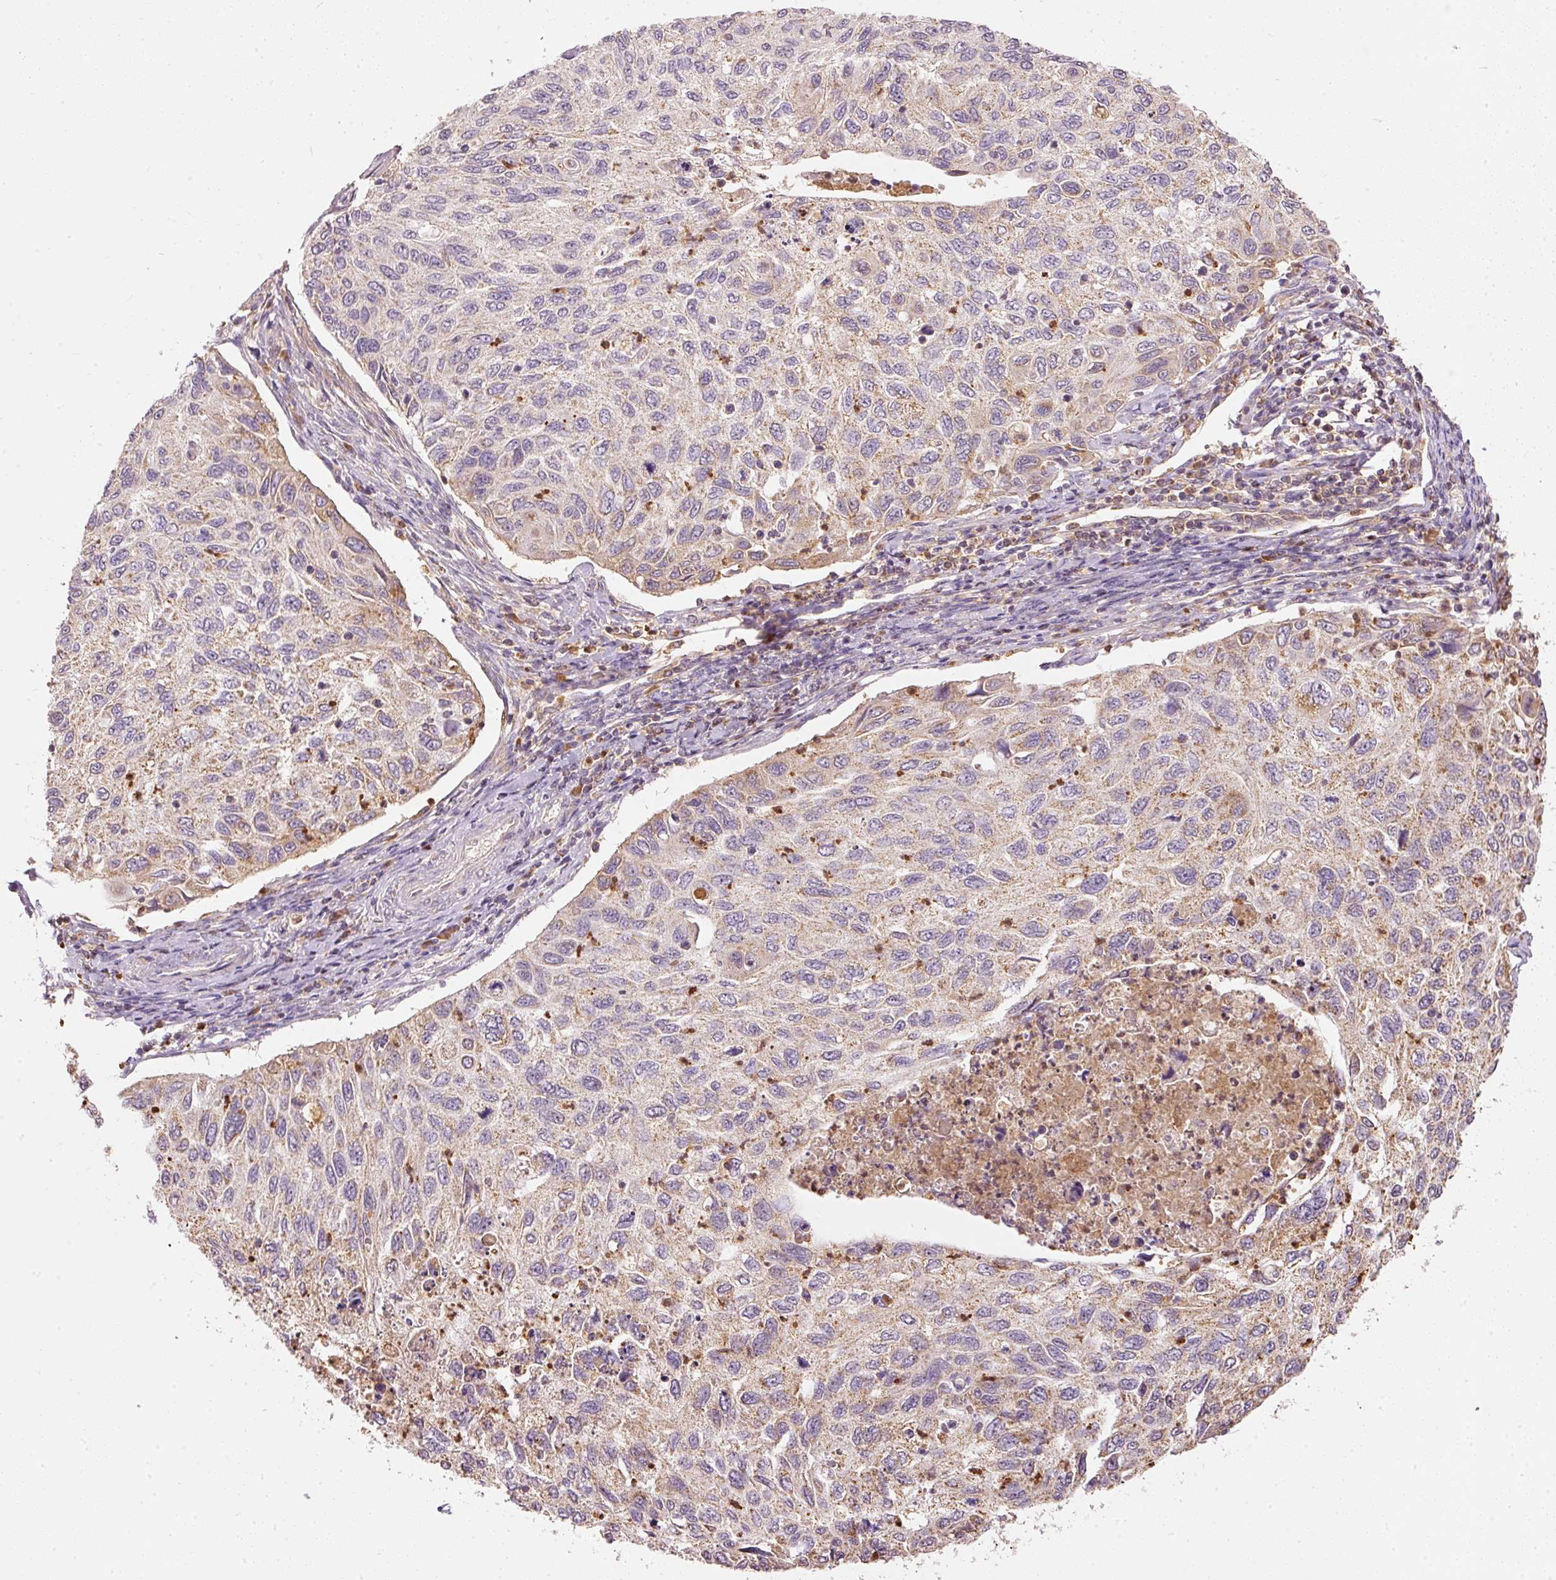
{"staining": {"intensity": "moderate", "quantity": "25%-75%", "location": "cytoplasmic/membranous"}, "tissue": "cervical cancer", "cell_type": "Tumor cells", "image_type": "cancer", "snomed": [{"axis": "morphology", "description": "Squamous cell carcinoma, NOS"}, {"axis": "topography", "description": "Cervix"}], "caption": "Cervical squamous cell carcinoma tissue reveals moderate cytoplasmic/membranous staining in about 25%-75% of tumor cells, visualized by immunohistochemistry.", "gene": "PSENEN", "patient": {"sex": "female", "age": 70}}